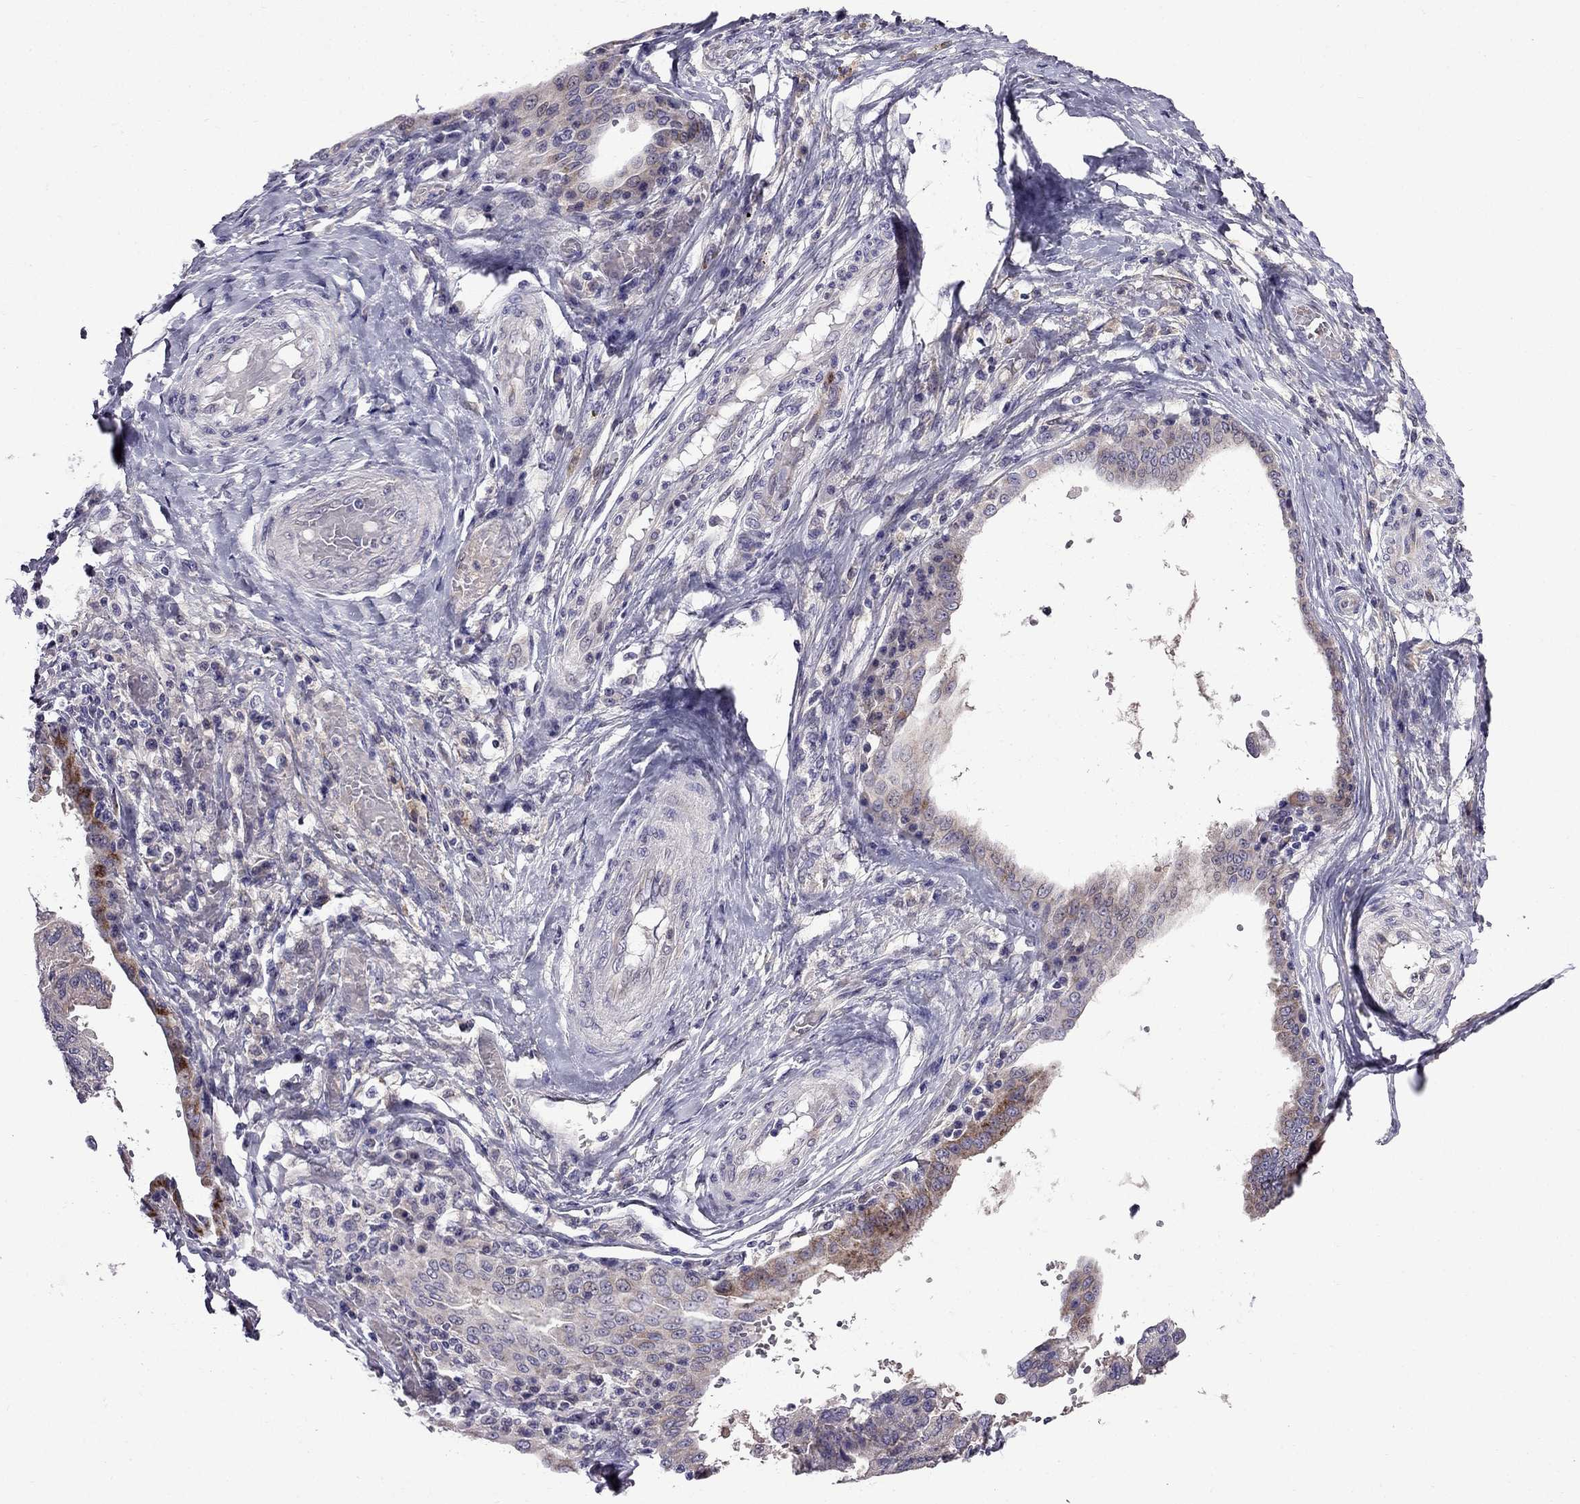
{"staining": {"intensity": "moderate", "quantity": "25%-75%", "location": "cytoplasmic/membranous"}, "tissue": "ovarian cancer", "cell_type": "Tumor cells", "image_type": "cancer", "snomed": [{"axis": "morphology", "description": "Cystadenocarcinoma, serous, NOS"}, {"axis": "topography", "description": "Ovary"}], "caption": "Tumor cells demonstrate medium levels of moderate cytoplasmic/membranous expression in about 25%-75% of cells in human ovarian cancer.", "gene": "PI16", "patient": {"sex": "female", "age": 79}}